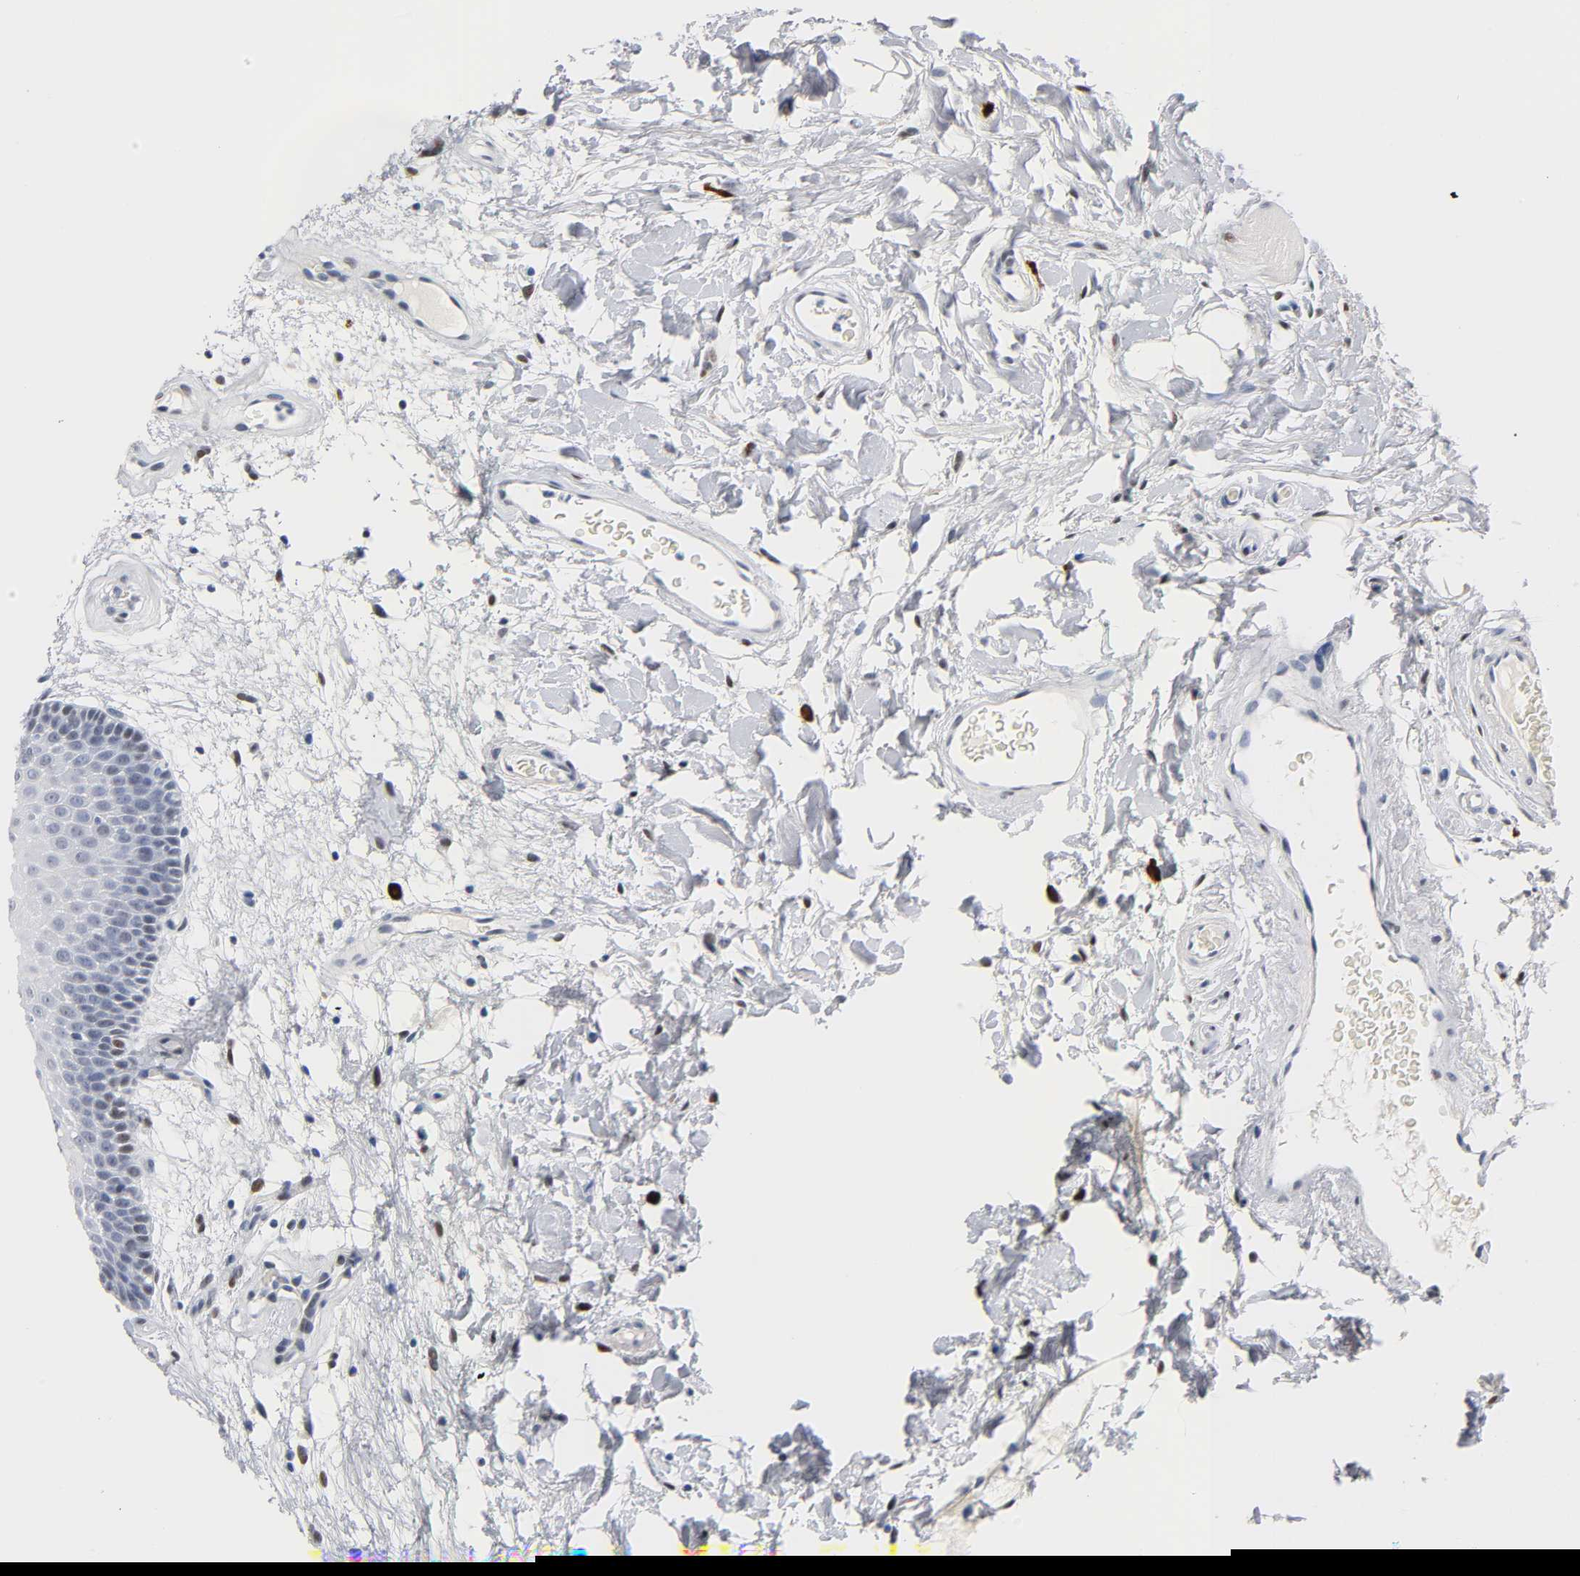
{"staining": {"intensity": "weak", "quantity": "<25%", "location": "nuclear"}, "tissue": "oral mucosa", "cell_type": "Squamous epithelial cells", "image_type": "normal", "snomed": [{"axis": "morphology", "description": "Normal tissue, NOS"}, {"axis": "morphology", "description": "Squamous cell carcinoma, NOS"}, {"axis": "topography", "description": "Skeletal muscle"}, {"axis": "topography", "description": "Oral tissue"}, {"axis": "topography", "description": "Head-Neck"}], "caption": "Protein analysis of unremarkable oral mucosa displays no significant expression in squamous epithelial cells. The staining was performed using DAB (3,3'-diaminobenzidine) to visualize the protein expression in brown, while the nuclei were stained in blue with hematoxylin (Magnification: 20x).", "gene": "NAB2", "patient": {"sex": "male", "age": 71}}